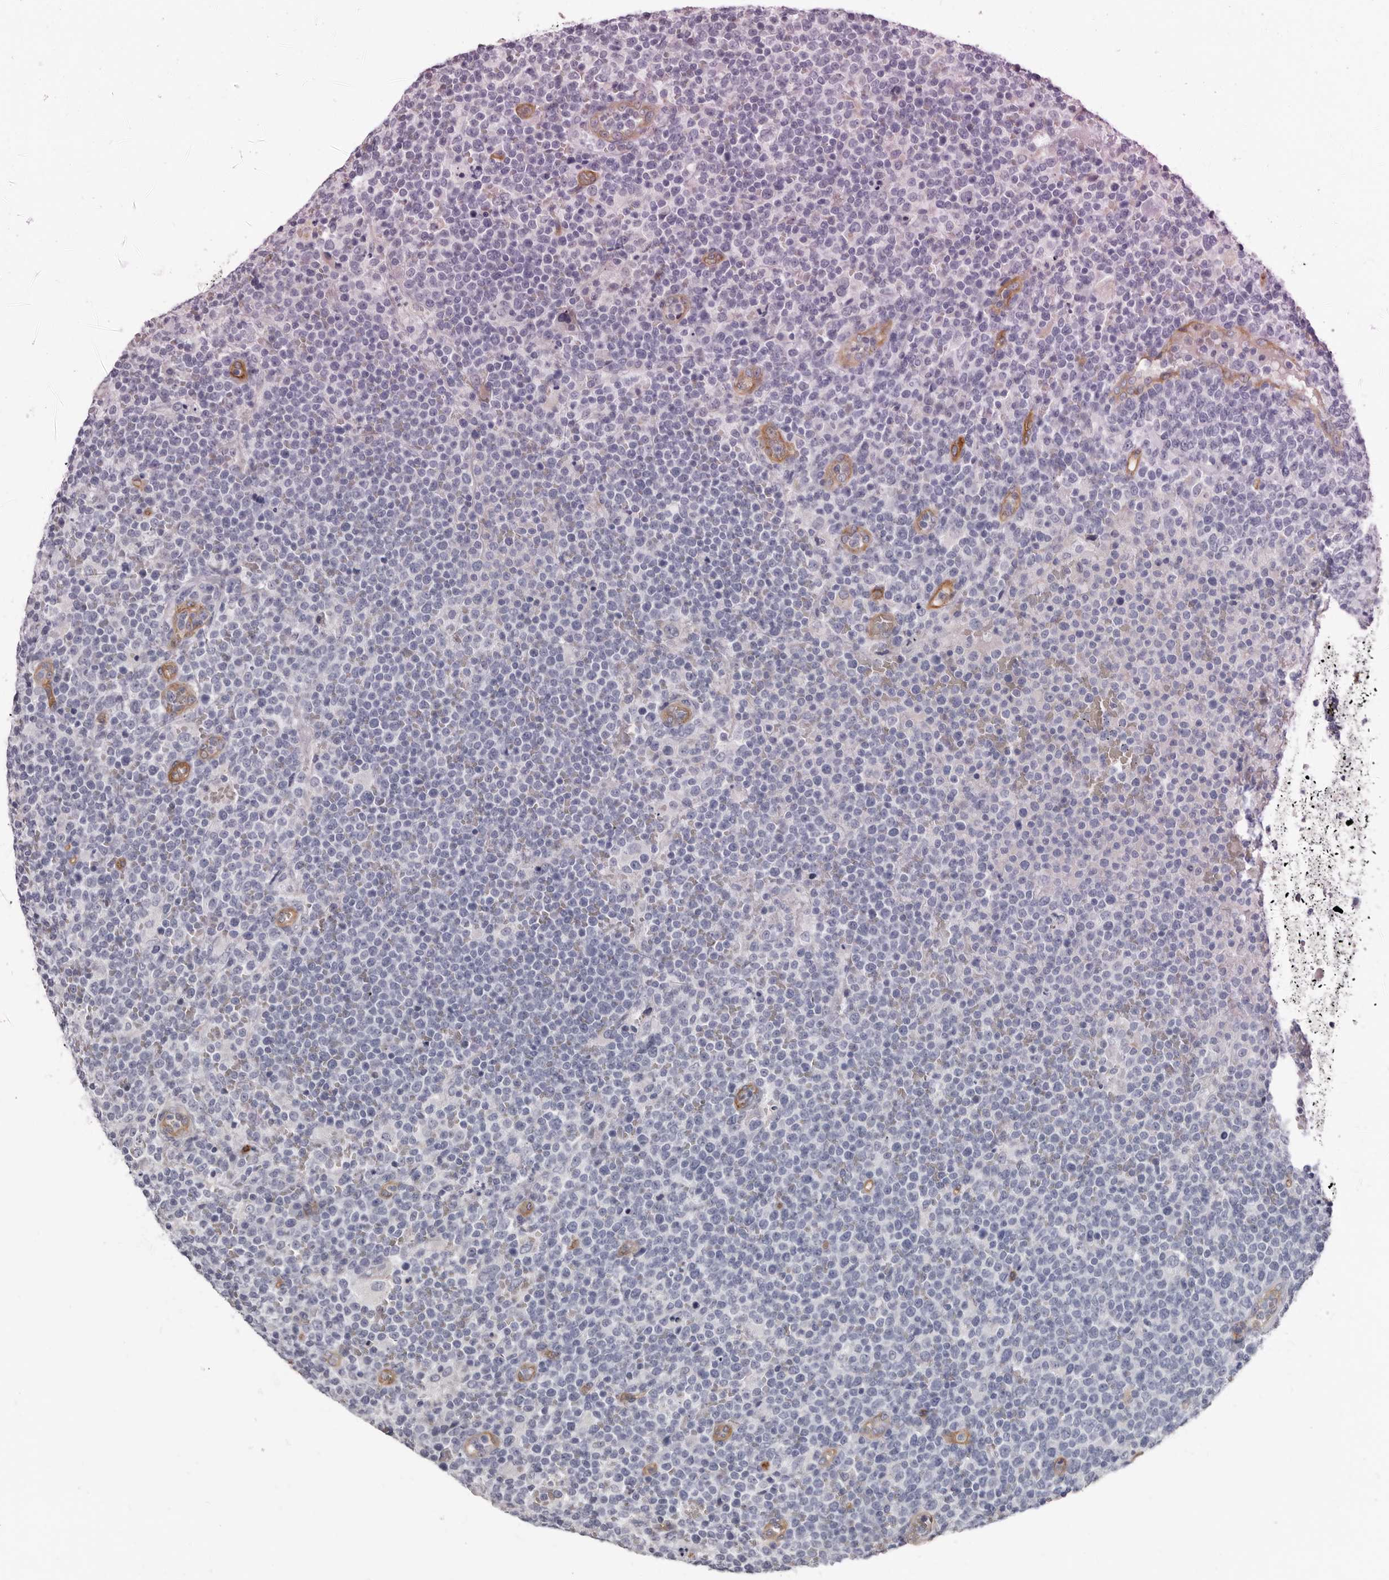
{"staining": {"intensity": "negative", "quantity": "none", "location": "none"}, "tissue": "lymphoma", "cell_type": "Tumor cells", "image_type": "cancer", "snomed": [{"axis": "morphology", "description": "Malignant lymphoma, non-Hodgkin's type, High grade"}, {"axis": "topography", "description": "Lymph node"}], "caption": "Tumor cells are negative for brown protein staining in lymphoma.", "gene": "ADGRL4", "patient": {"sex": "male", "age": 61}}